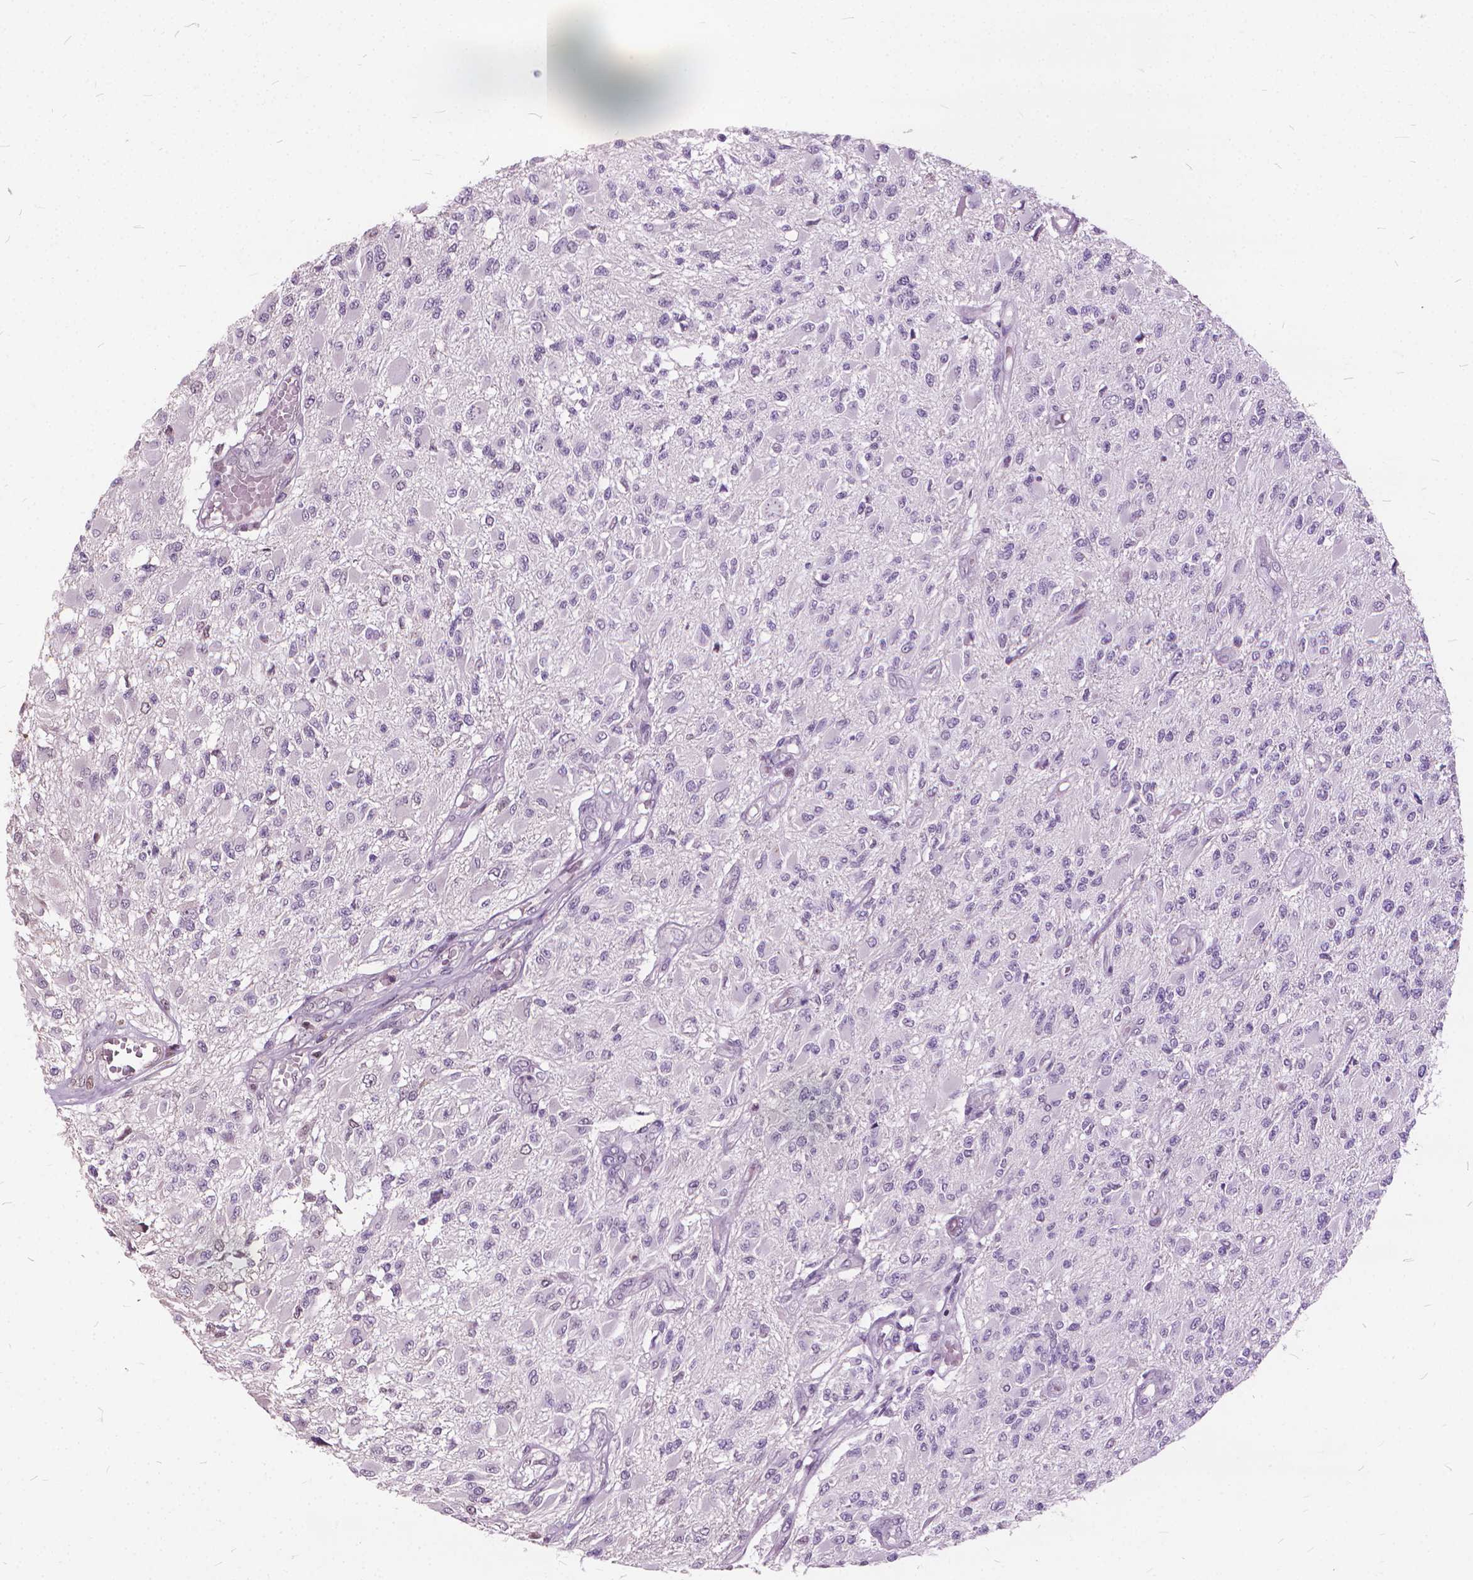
{"staining": {"intensity": "negative", "quantity": "none", "location": "none"}, "tissue": "glioma", "cell_type": "Tumor cells", "image_type": "cancer", "snomed": [{"axis": "morphology", "description": "Glioma, malignant, High grade"}, {"axis": "topography", "description": "Brain"}], "caption": "Immunohistochemical staining of human glioma demonstrates no significant positivity in tumor cells.", "gene": "STAT5B", "patient": {"sex": "female", "age": 63}}